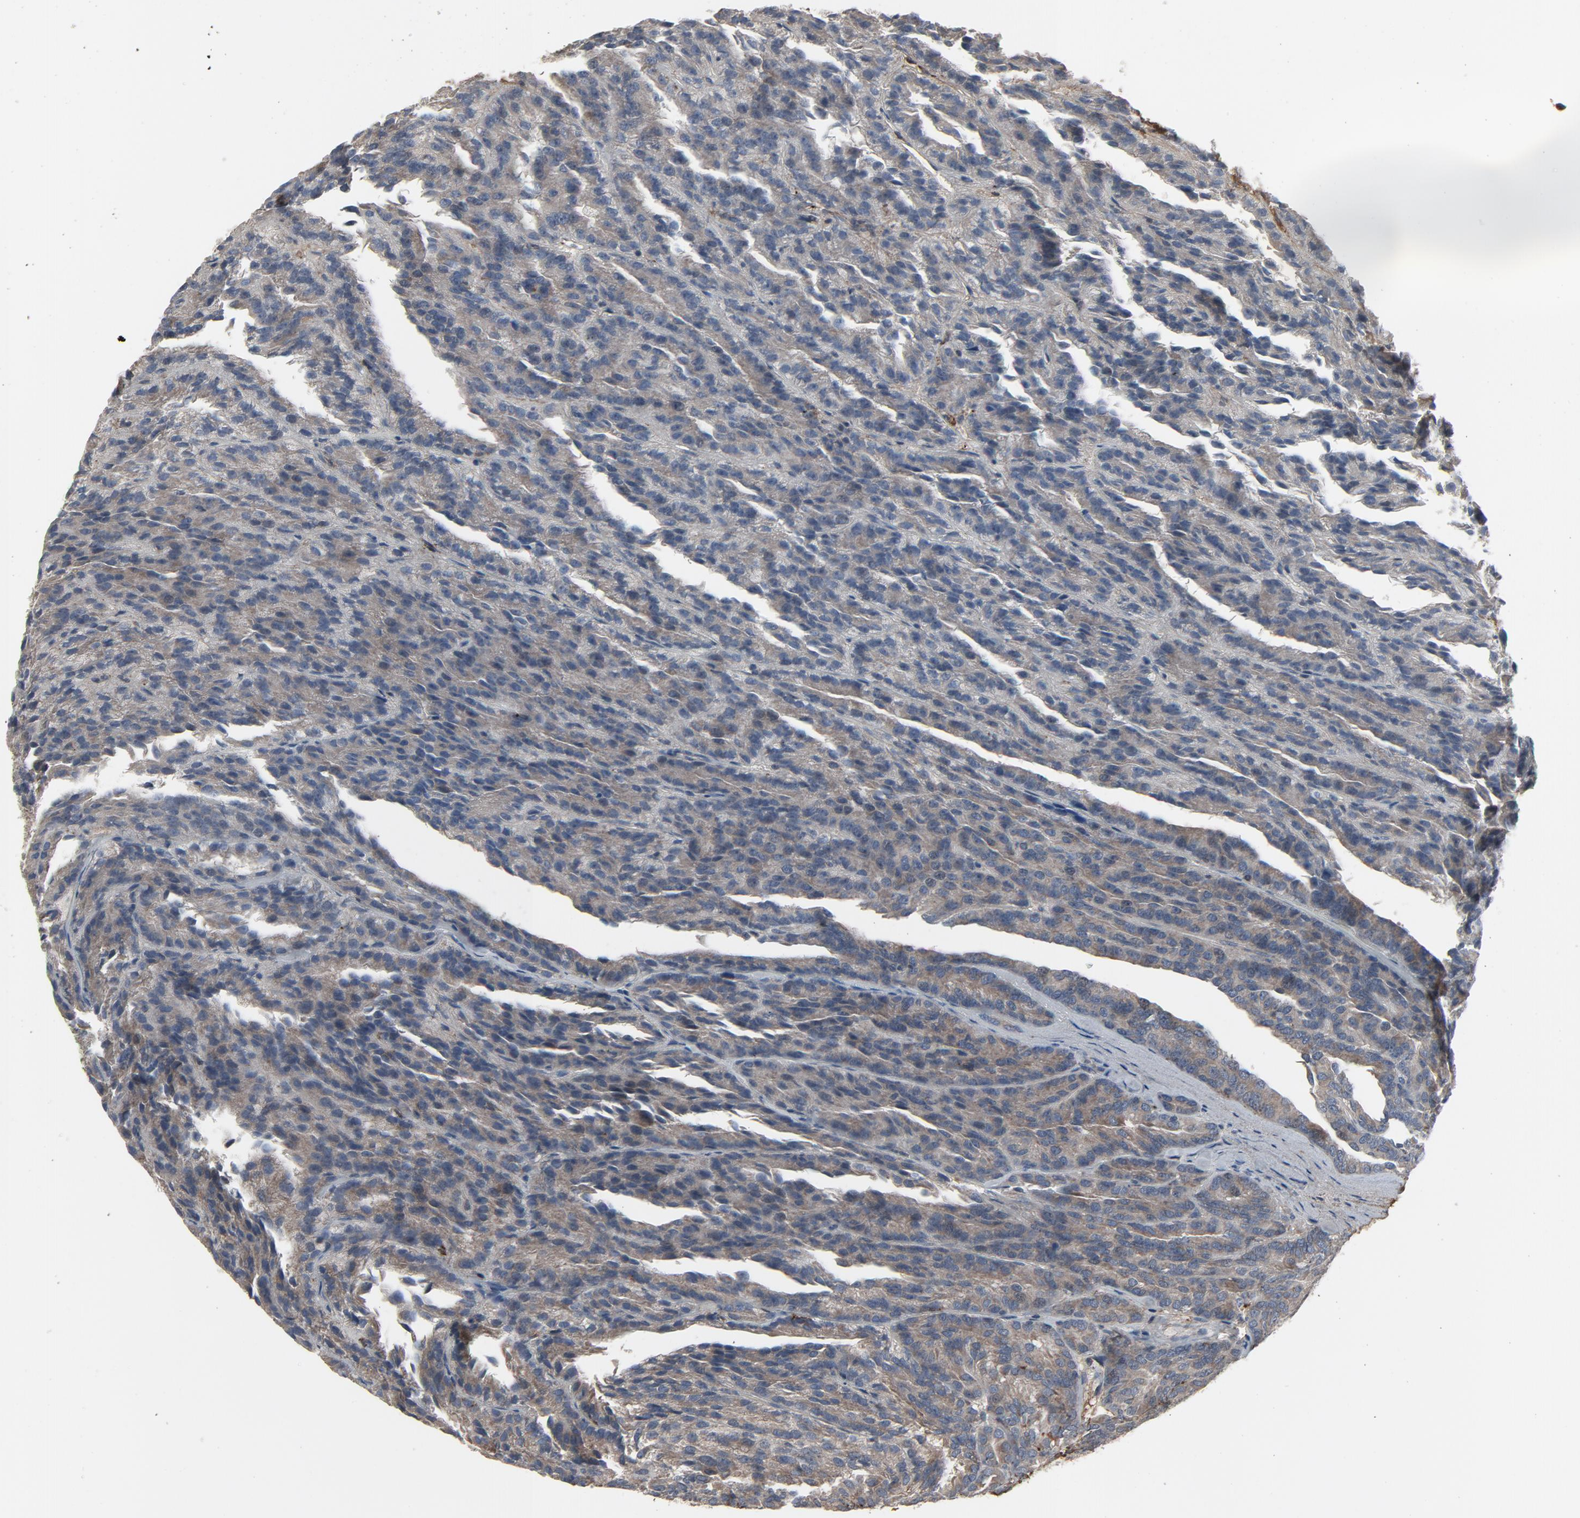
{"staining": {"intensity": "negative", "quantity": "none", "location": "none"}, "tissue": "renal cancer", "cell_type": "Tumor cells", "image_type": "cancer", "snomed": [{"axis": "morphology", "description": "Adenocarcinoma, NOS"}, {"axis": "topography", "description": "Kidney"}], "caption": "Renal adenocarcinoma stained for a protein using immunohistochemistry reveals no staining tumor cells.", "gene": "PDZD4", "patient": {"sex": "male", "age": 46}}